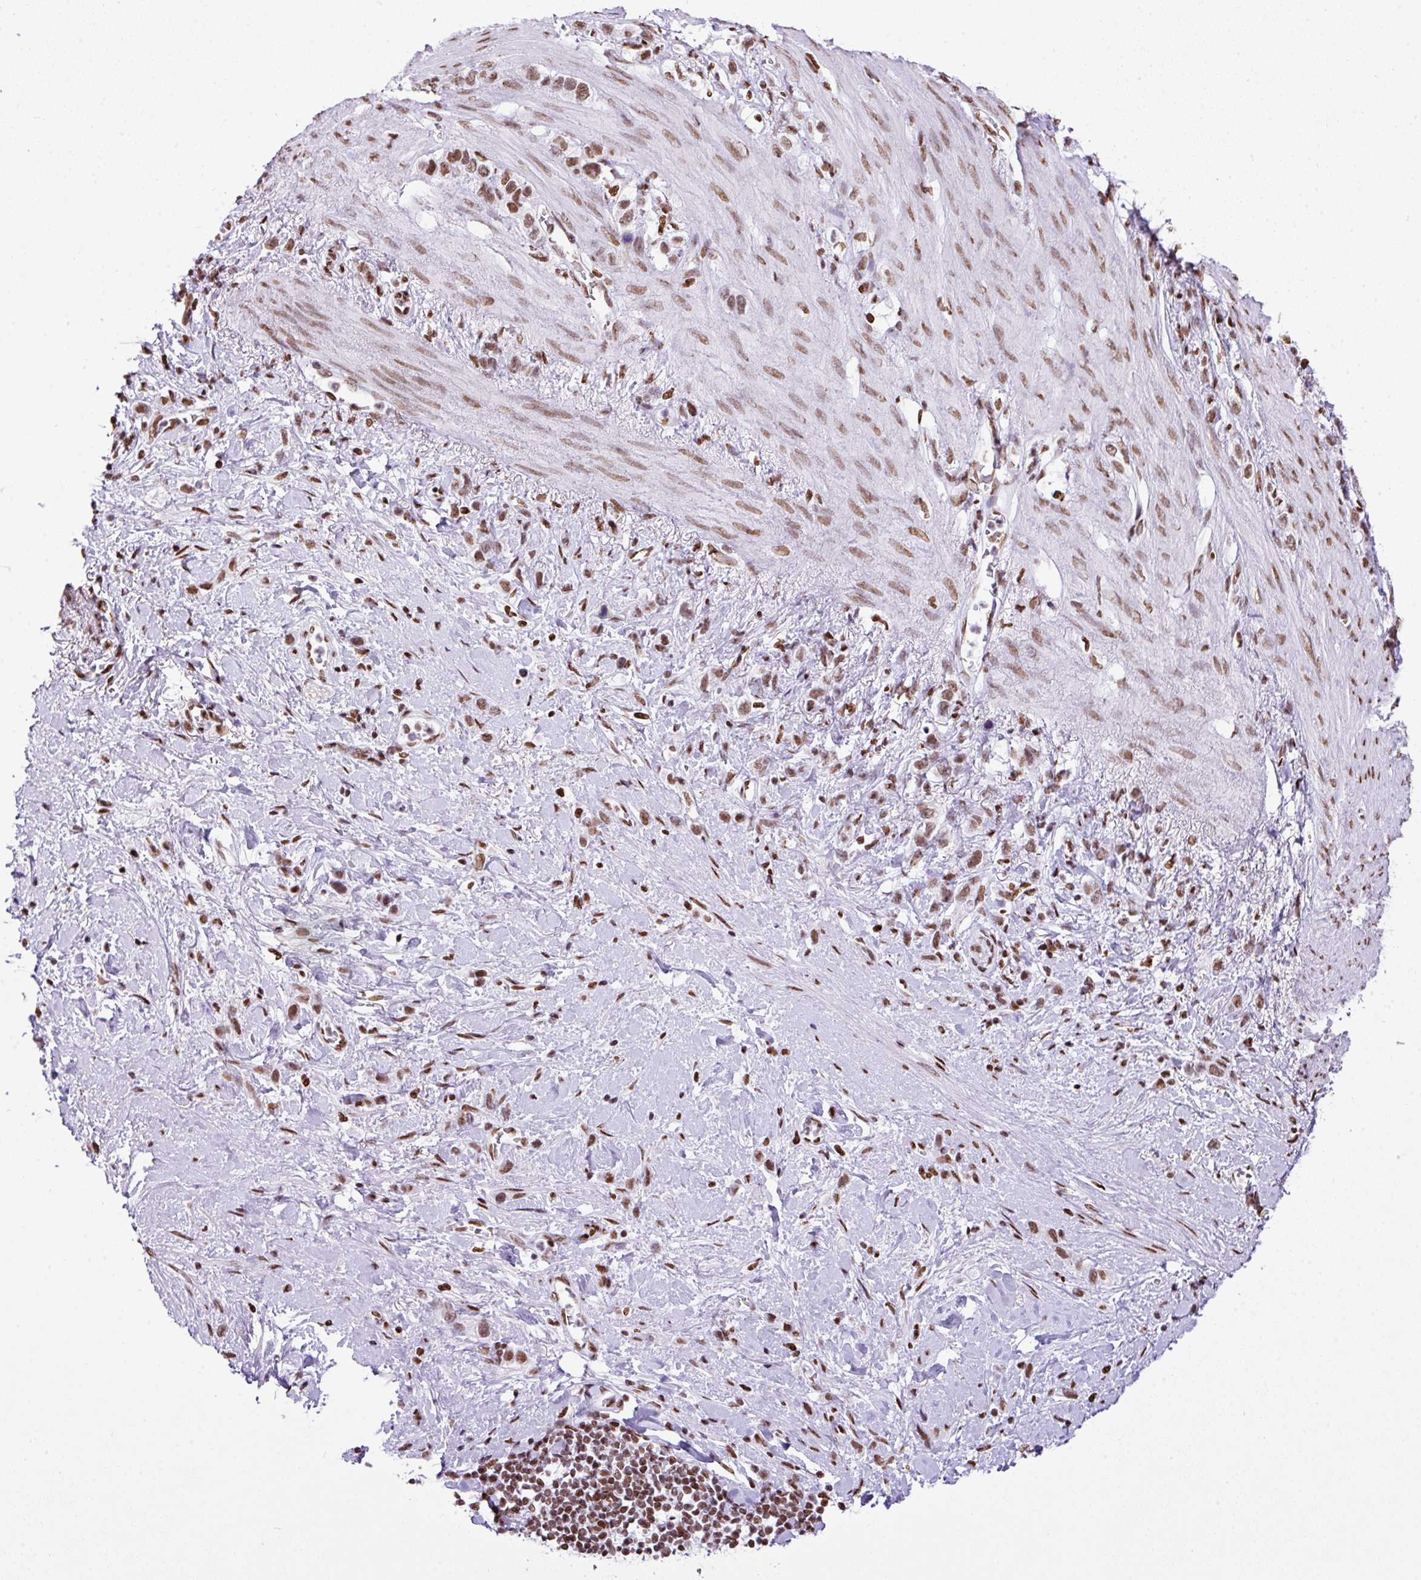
{"staining": {"intensity": "moderate", "quantity": ">75%", "location": "nuclear"}, "tissue": "stomach cancer", "cell_type": "Tumor cells", "image_type": "cancer", "snomed": [{"axis": "morphology", "description": "Adenocarcinoma, NOS"}, {"axis": "topography", "description": "Stomach"}], "caption": "A medium amount of moderate nuclear positivity is present in about >75% of tumor cells in stomach cancer (adenocarcinoma) tissue. (brown staining indicates protein expression, while blue staining denotes nuclei).", "gene": "RARG", "patient": {"sex": "female", "age": 65}}